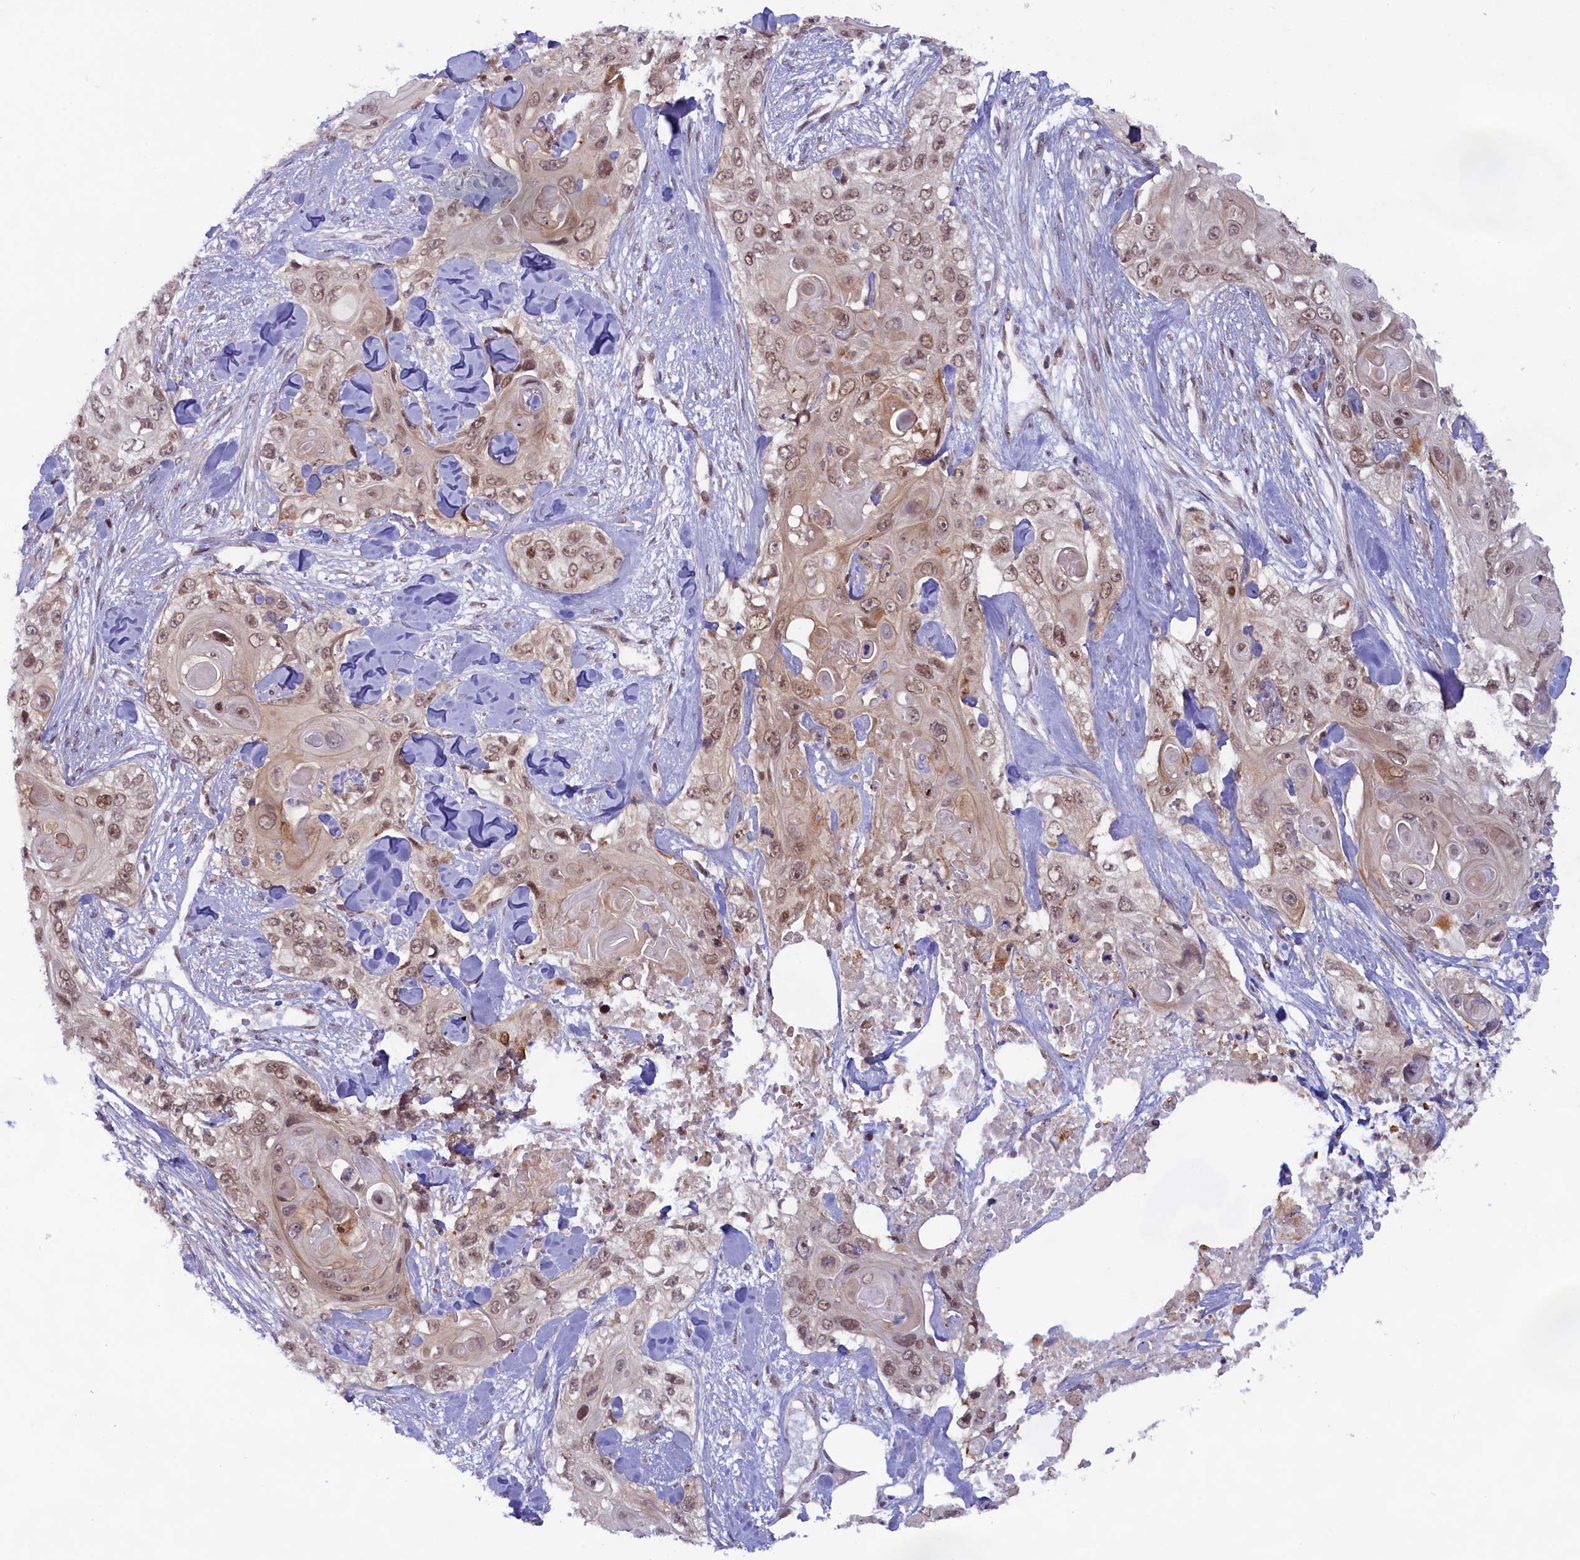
{"staining": {"intensity": "weak", "quantity": ">75%", "location": "nuclear"}, "tissue": "skin cancer", "cell_type": "Tumor cells", "image_type": "cancer", "snomed": [{"axis": "morphology", "description": "Normal tissue, NOS"}, {"axis": "morphology", "description": "Squamous cell carcinoma, NOS"}, {"axis": "topography", "description": "Skin"}], "caption": "Skin cancer stained for a protein (brown) exhibits weak nuclear positive expression in approximately >75% of tumor cells.", "gene": "FCHO1", "patient": {"sex": "male", "age": 72}}